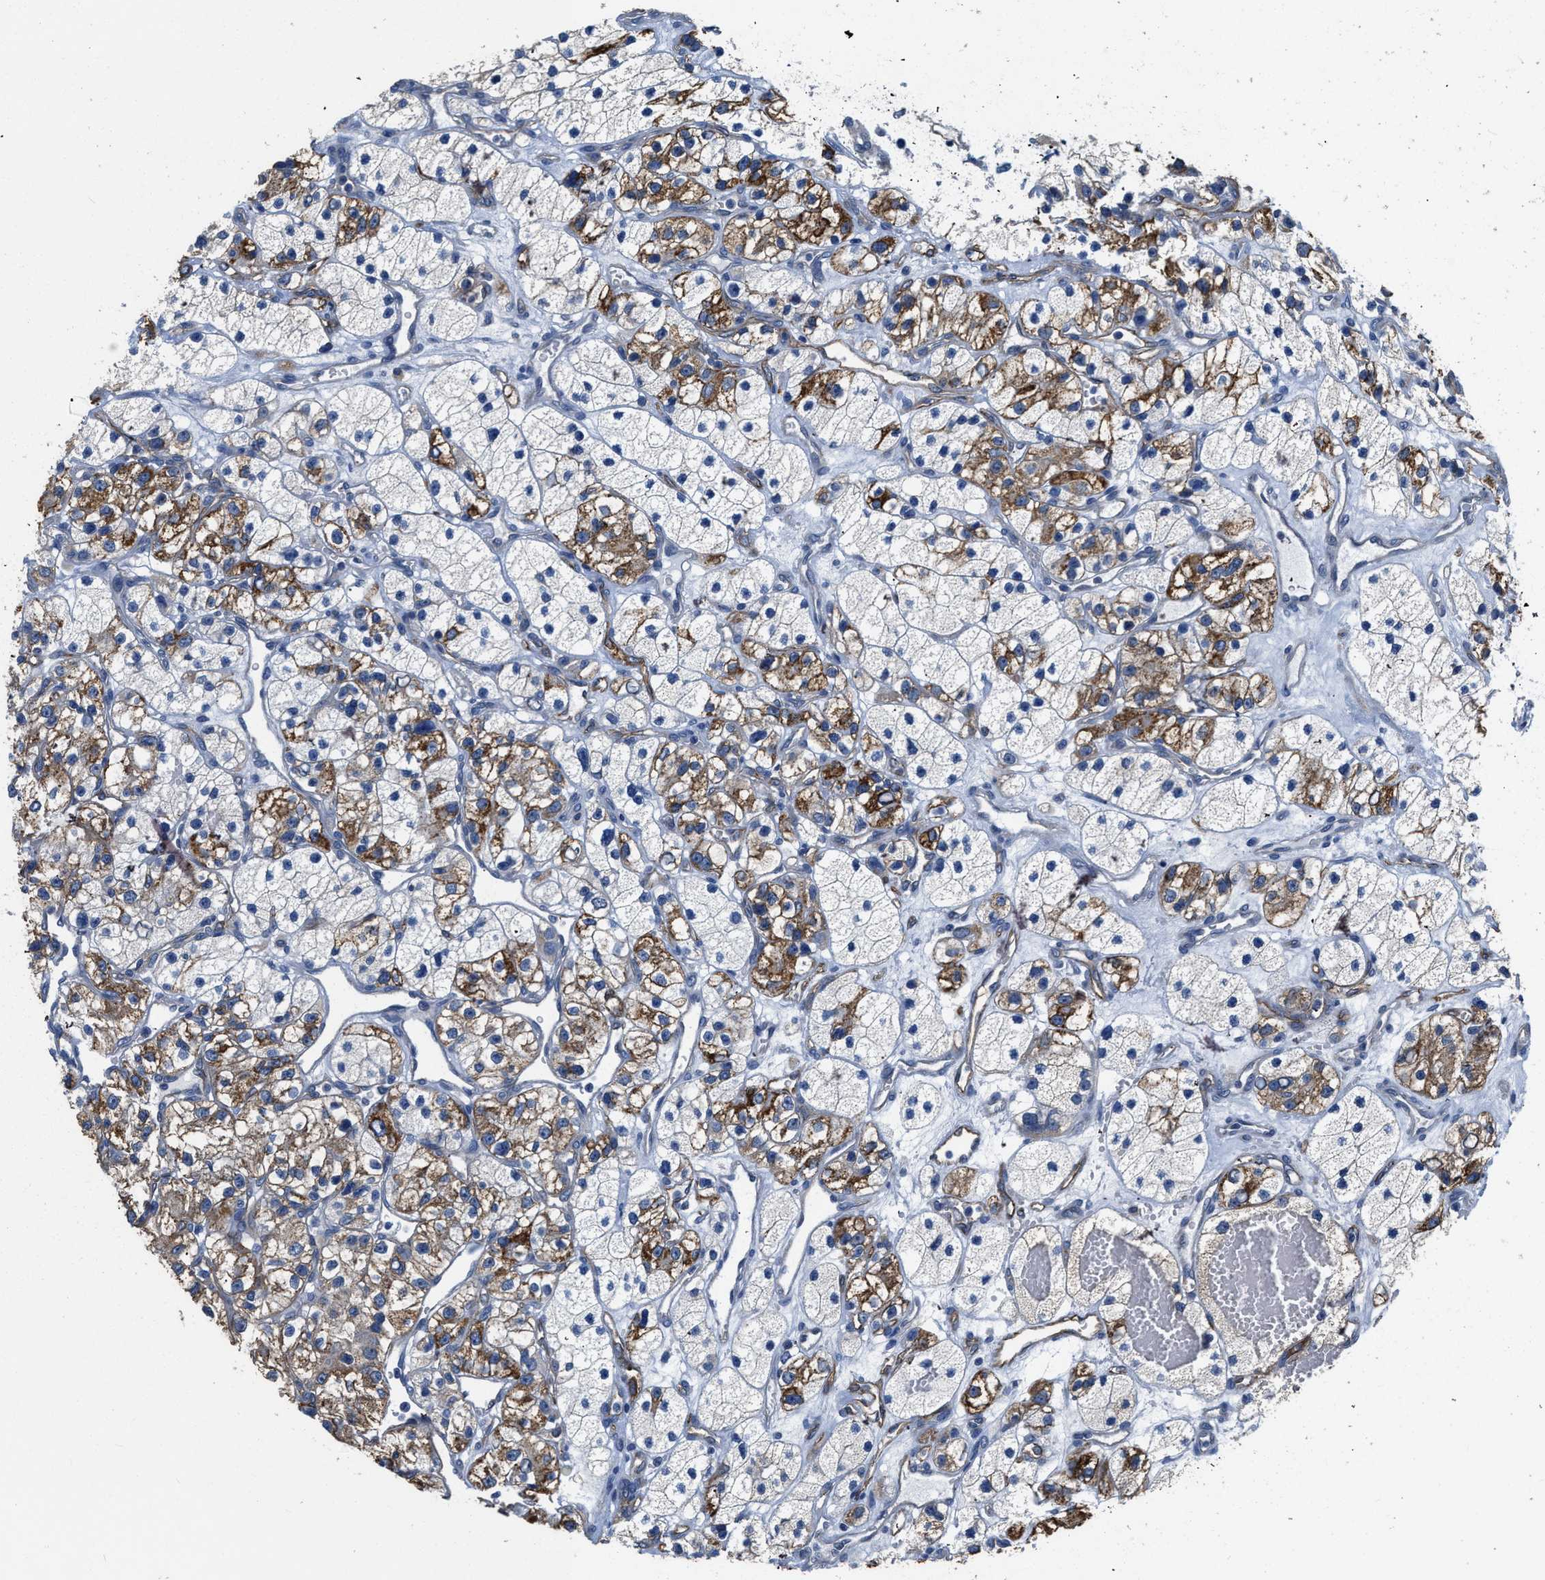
{"staining": {"intensity": "moderate", "quantity": "25%-75%", "location": "cytoplasmic/membranous"}, "tissue": "renal cancer", "cell_type": "Tumor cells", "image_type": "cancer", "snomed": [{"axis": "morphology", "description": "Adenocarcinoma, NOS"}, {"axis": "topography", "description": "Kidney"}], "caption": "Immunohistochemistry (DAB) staining of human adenocarcinoma (renal) shows moderate cytoplasmic/membranous protein positivity in about 25%-75% of tumor cells.", "gene": "C22orf42", "patient": {"sex": "female", "age": 57}}